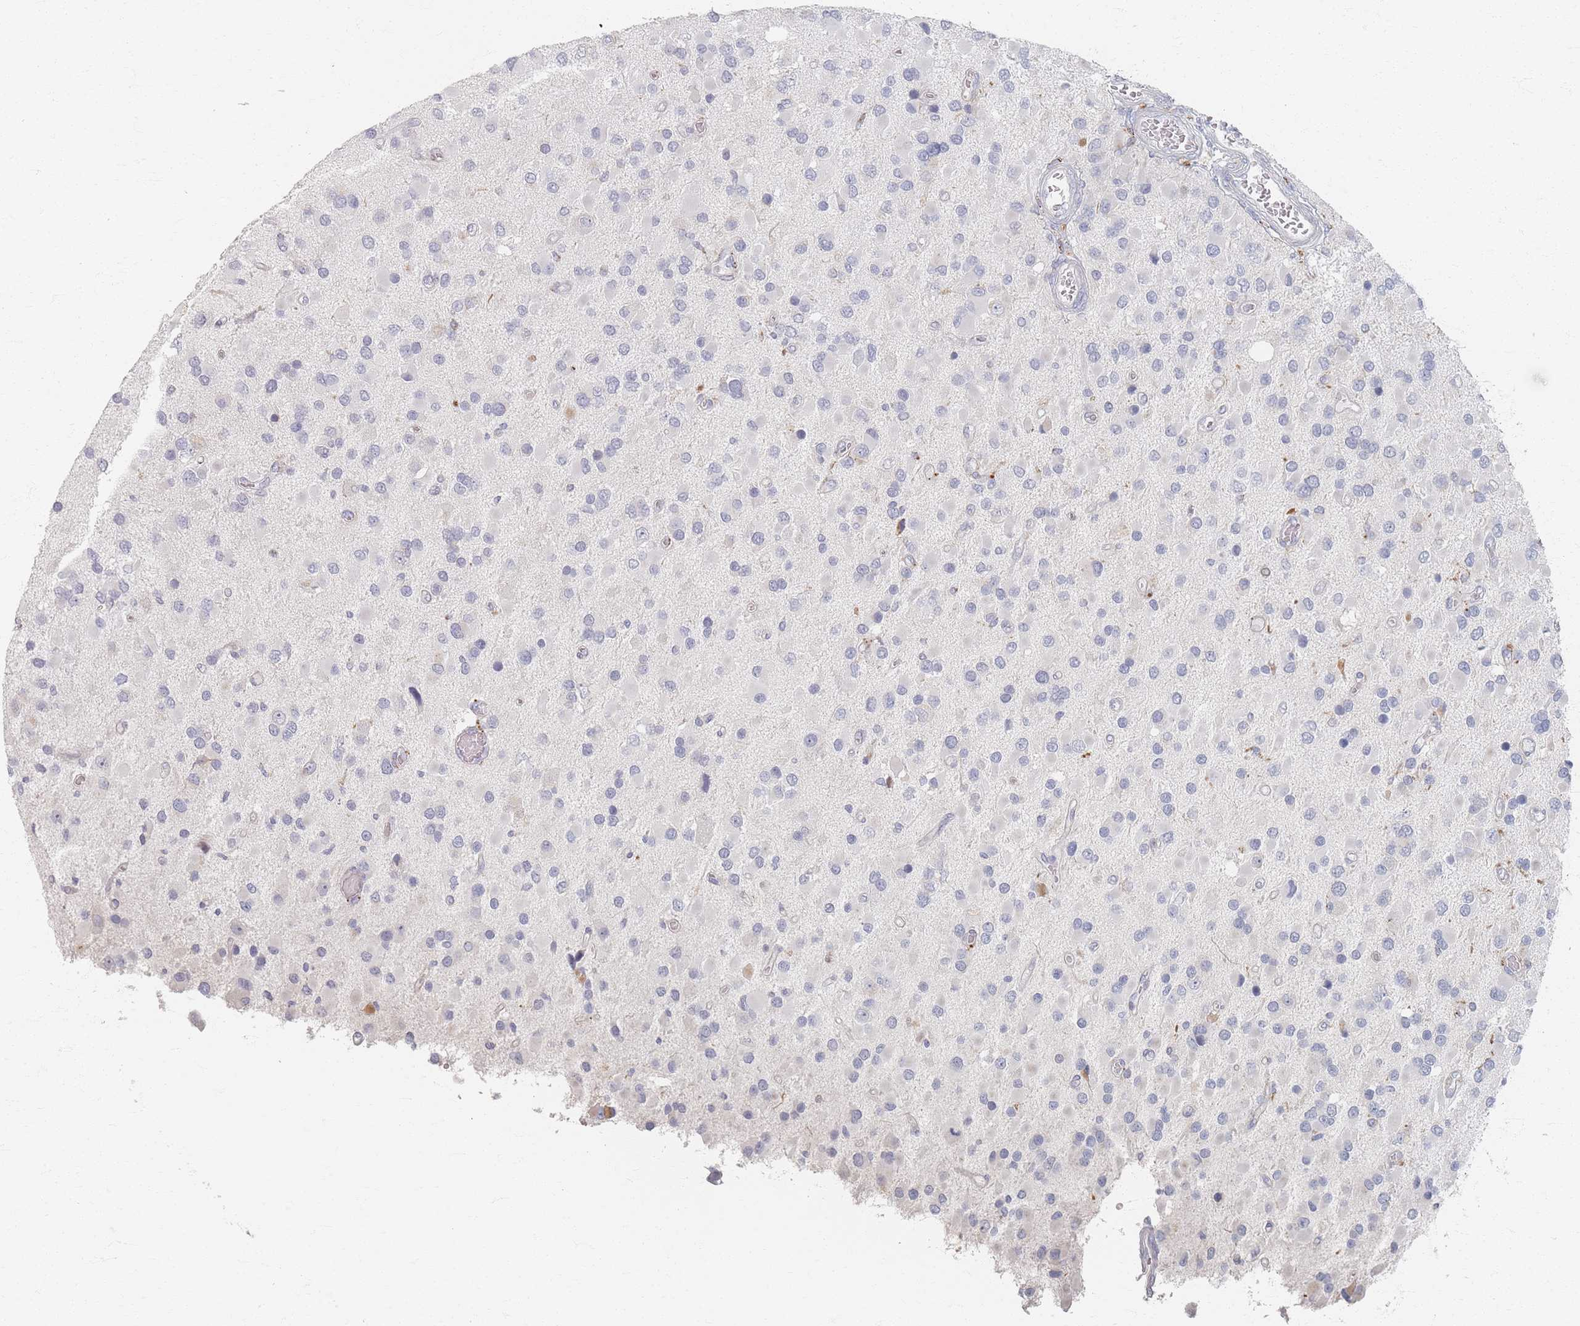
{"staining": {"intensity": "negative", "quantity": "none", "location": "none"}, "tissue": "glioma", "cell_type": "Tumor cells", "image_type": "cancer", "snomed": [{"axis": "morphology", "description": "Glioma, malignant, High grade"}, {"axis": "topography", "description": "Brain"}], "caption": "Tumor cells are negative for protein expression in human glioma.", "gene": "SLC2A11", "patient": {"sex": "male", "age": 53}}